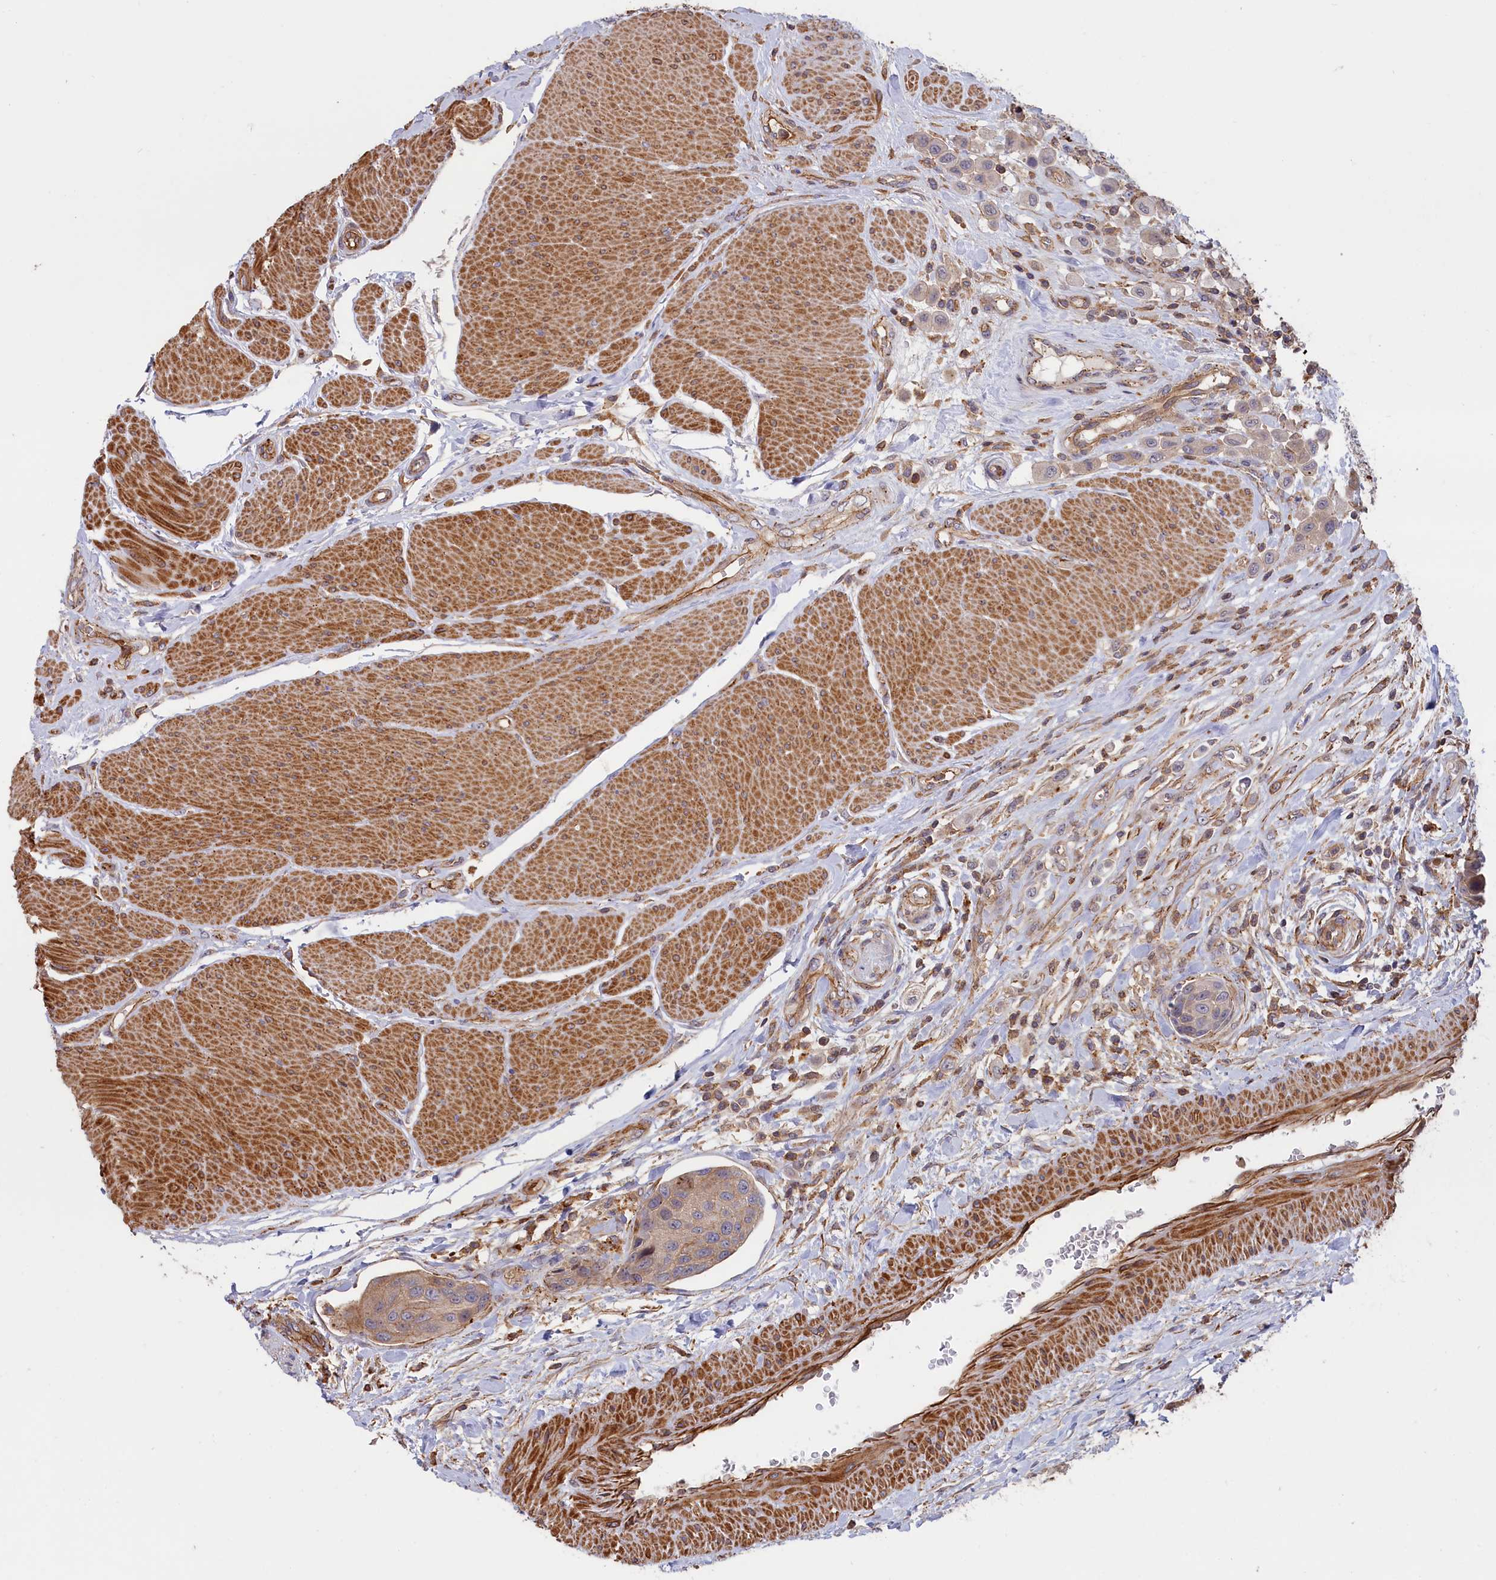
{"staining": {"intensity": "negative", "quantity": "none", "location": "none"}, "tissue": "urothelial cancer", "cell_type": "Tumor cells", "image_type": "cancer", "snomed": [{"axis": "morphology", "description": "Urothelial carcinoma, High grade"}, {"axis": "topography", "description": "Urinary bladder"}], "caption": "Immunohistochemistry photomicrograph of human urothelial cancer stained for a protein (brown), which demonstrates no staining in tumor cells.", "gene": "ANKRD27", "patient": {"sex": "male", "age": 50}}